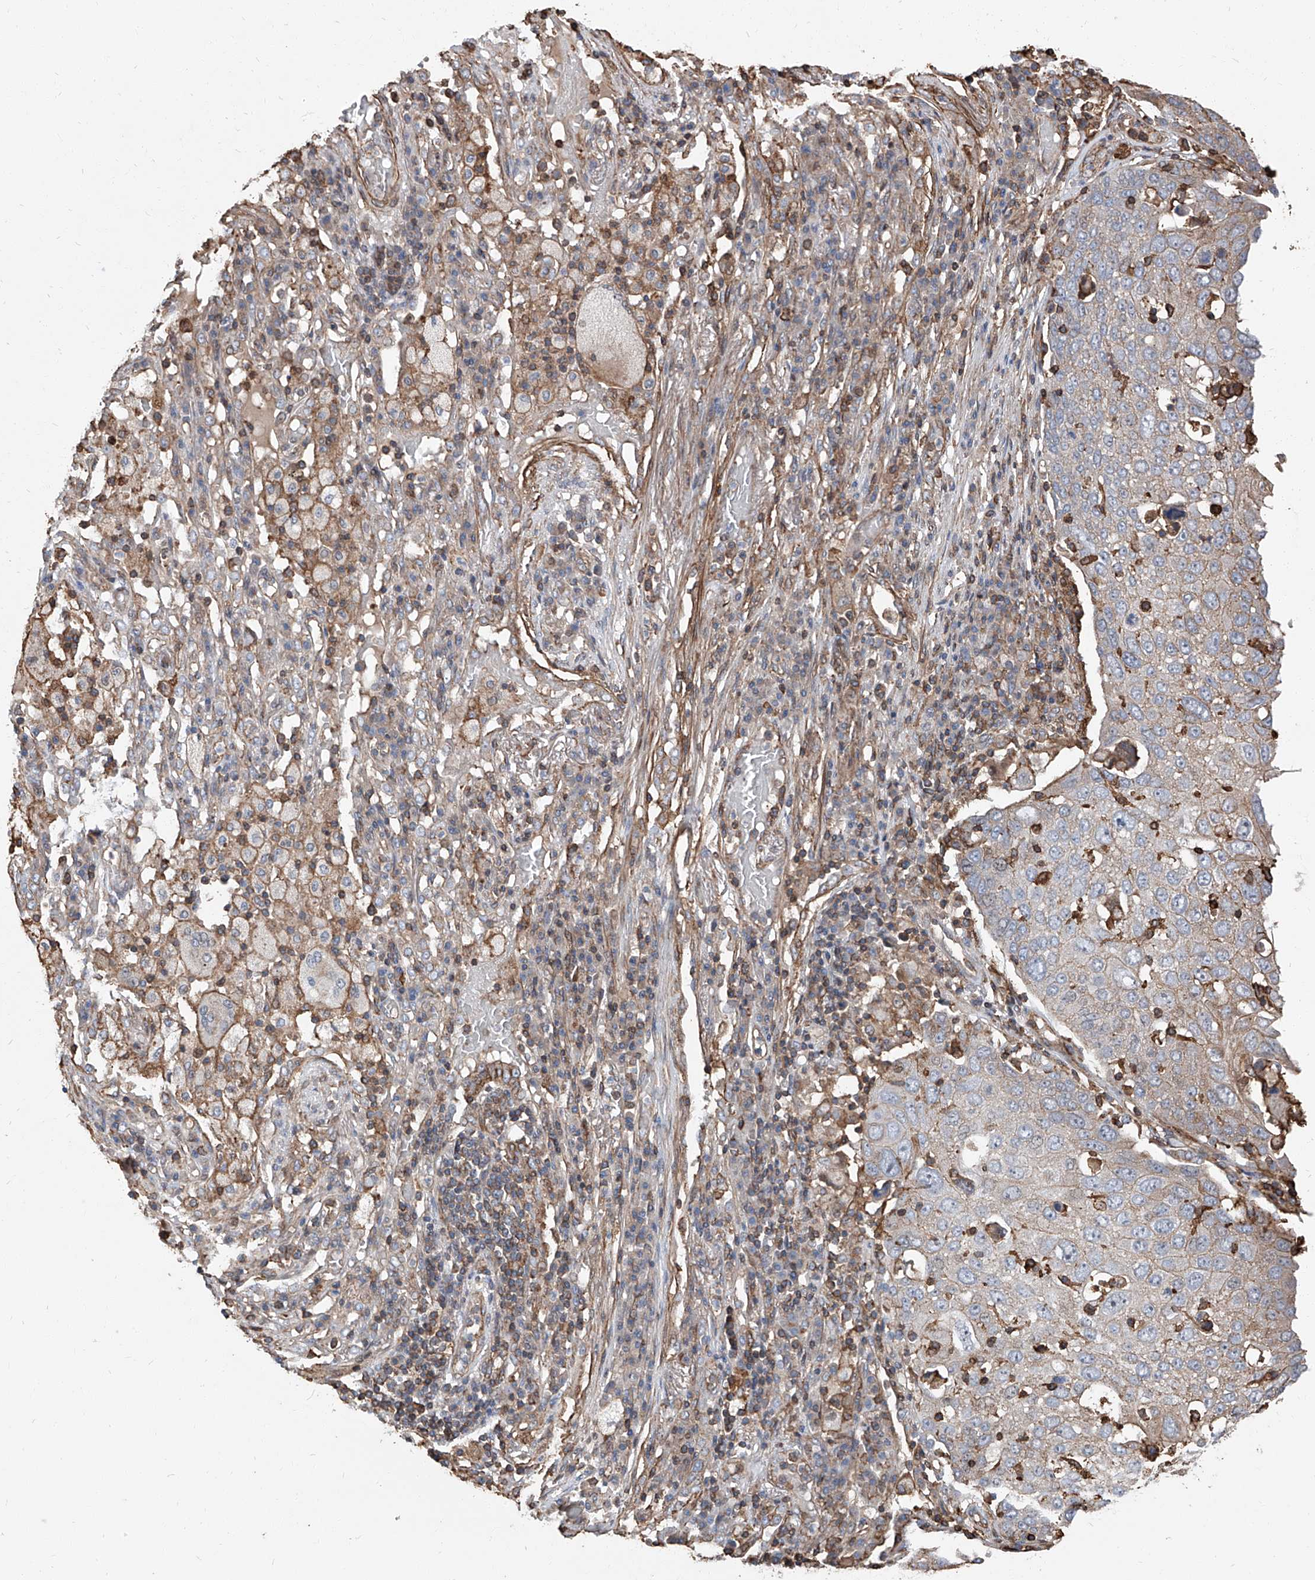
{"staining": {"intensity": "weak", "quantity": "<25%", "location": "cytoplasmic/membranous"}, "tissue": "lung cancer", "cell_type": "Tumor cells", "image_type": "cancer", "snomed": [{"axis": "morphology", "description": "Squamous cell carcinoma, NOS"}, {"axis": "topography", "description": "Lung"}], "caption": "This is an IHC micrograph of lung squamous cell carcinoma. There is no positivity in tumor cells.", "gene": "PIEZO2", "patient": {"sex": "male", "age": 65}}